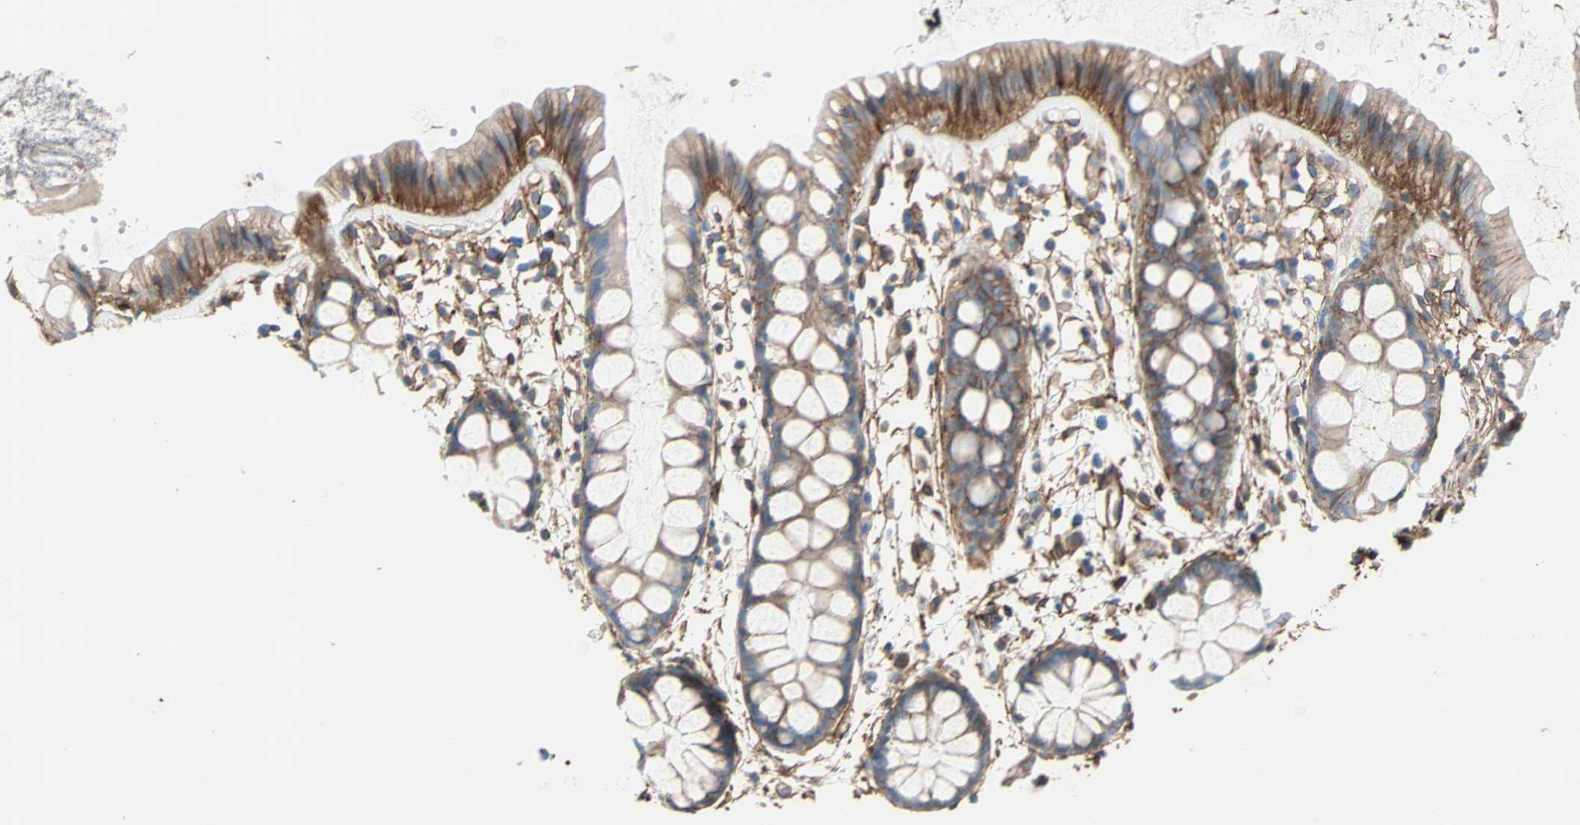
{"staining": {"intensity": "strong", "quantity": ">75%", "location": "cytoplasmic/membranous"}, "tissue": "rectum", "cell_type": "Glandular cells", "image_type": "normal", "snomed": [{"axis": "morphology", "description": "Normal tissue, NOS"}, {"axis": "topography", "description": "Rectum"}], "caption": "Rectum stained with a brown dye shows strong cytoplasmic/membranous positive expression in about >75% of glandular cells.", "gene": "EPB41L2", "patient": {"sex": "female", "age": 66}}